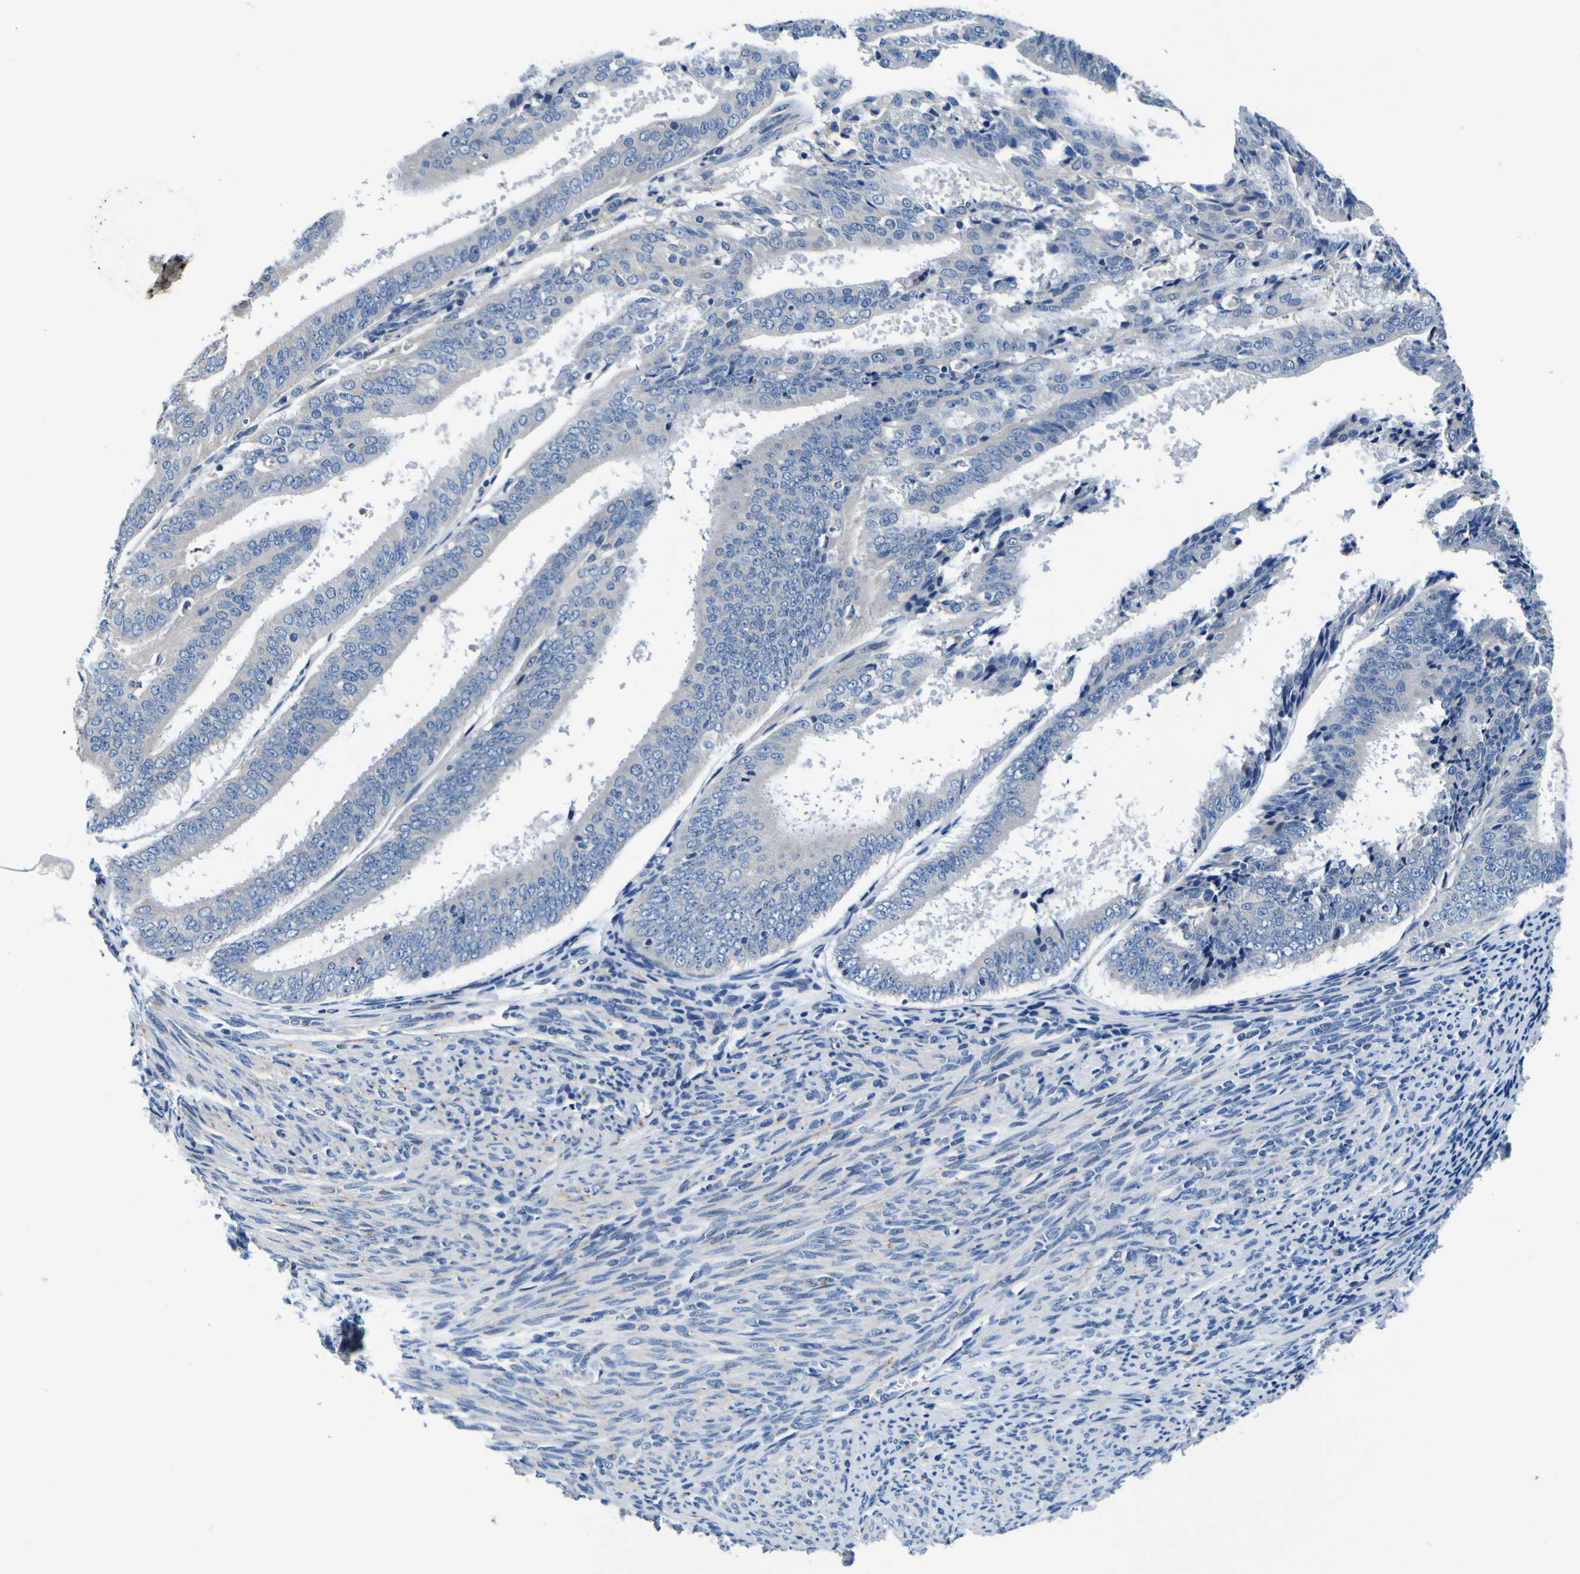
{"staining": {"intensity": "negative", "quantity": "none", "location": "none"}, "tissue": "endometrial cancer", "cell_type": "Tumor cells", "image_type": "cancer", "snomed": [{"axis": "morphology", "description": "Adenocarcinoma, NOS"}, {"axis": "topography", "description": "Endometrium"}], "caption": "Adenocarcinoma (endometrial) was stained to show a protein in brown. There is no significant staining in tumor cells. (Stains: DAB immunohistochemistry with hematoxylin counter stain, Microscopy: brightfield microscopy at high magnification).", "gene": "AGAP3", "patient": {"sex": "female", "age": 63}}